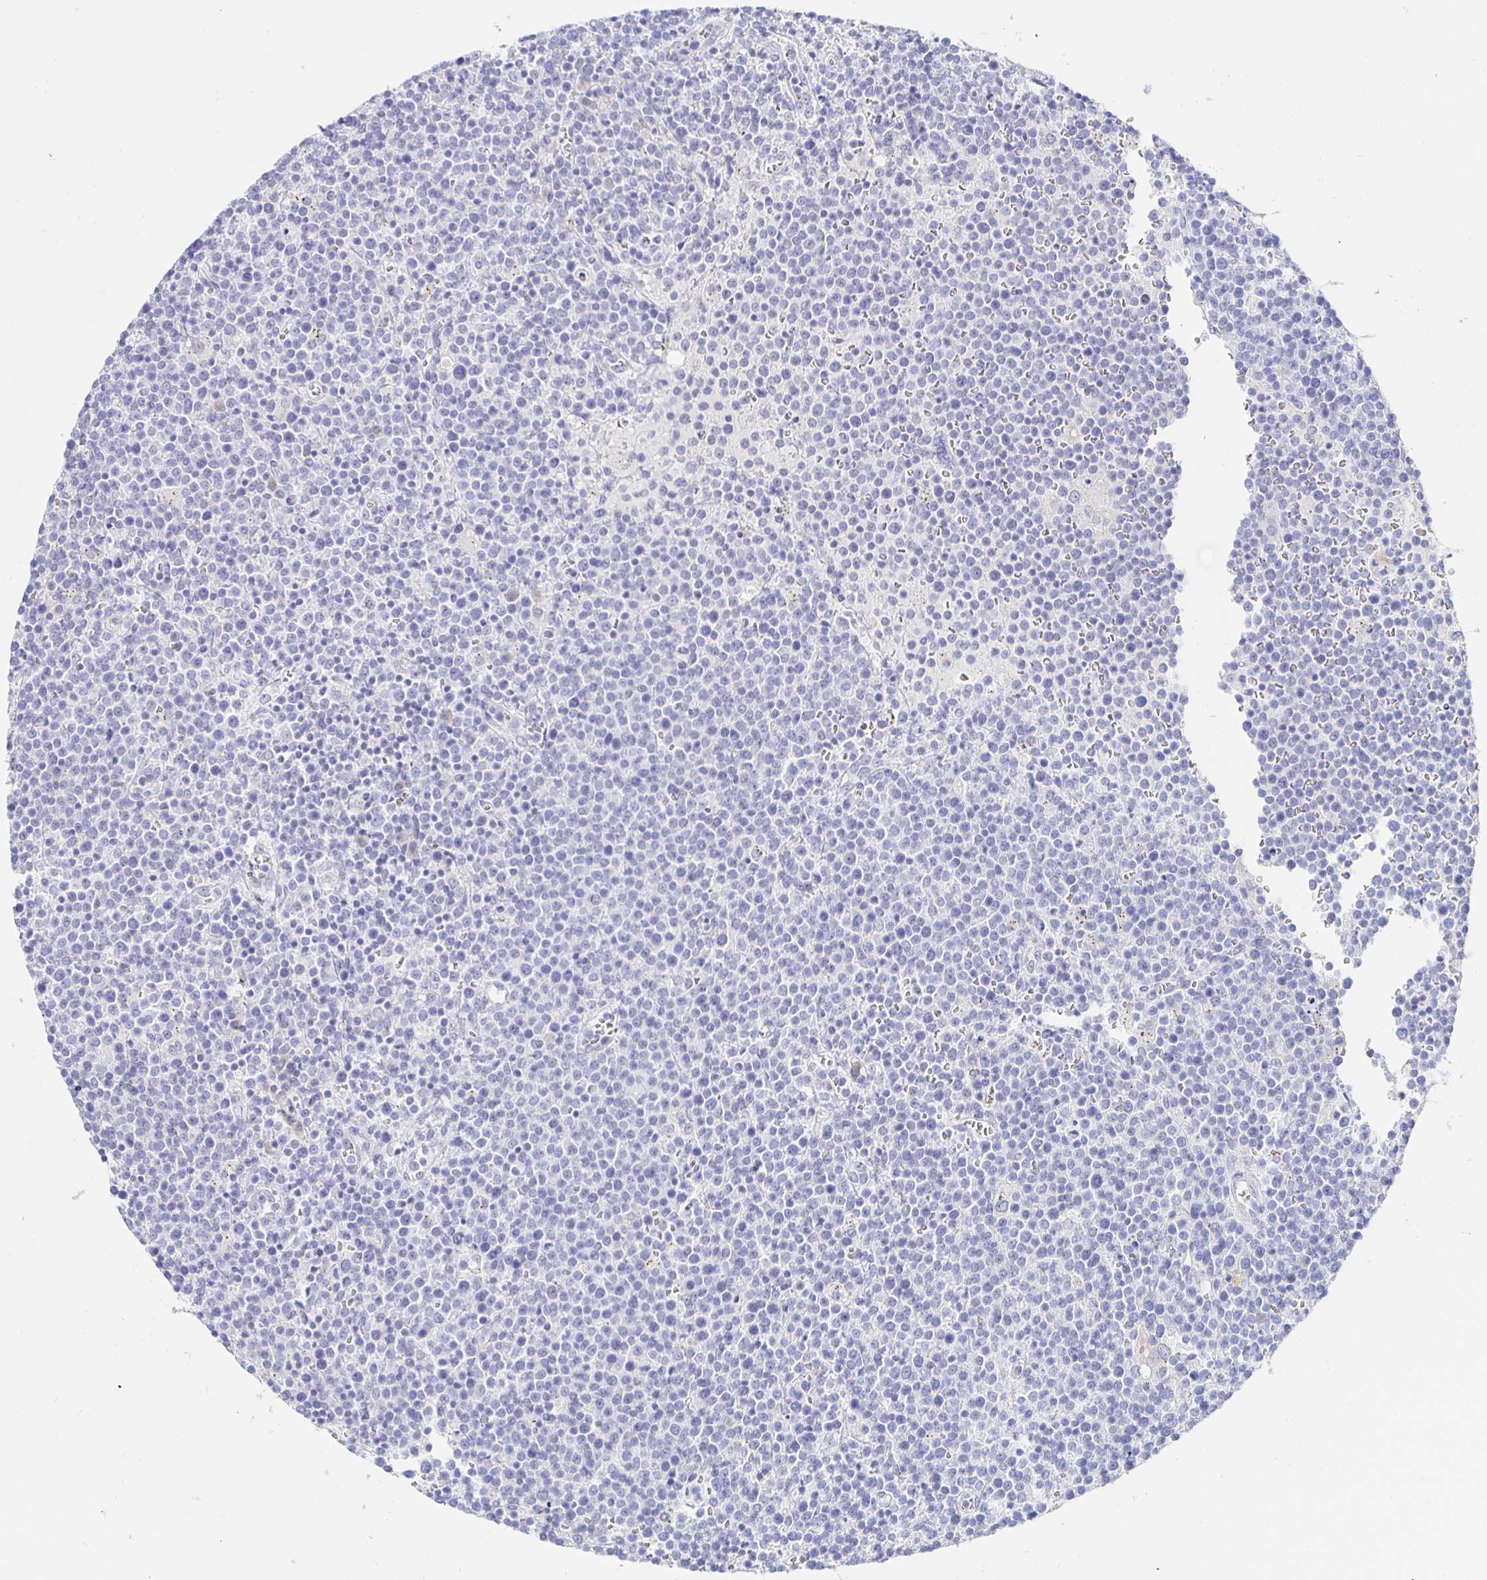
{"staining": {"intensity": "negative", "quantity": "none", "location": "none"}, "tissue": "lymphoma", "cell_type": "Tumor cells", "image_type": "cancer", "snomed": [{"axis": "morphology", "description": "Malignant lymphoma, non-Hodgkin's type, High grade"}, {"axis": "topography", "description": "Lymph node"}], "caption": "High-grade malignant lymphoma, non-Hodgkin's type was stained to show a protein in brown. There is no significant expression in tumor cells. The staining is performed using DAB brown chromogen with nuclei counter-stained in using hematoxylin.", "gene": "SIAH3", "patient": {"sex": "male", "age": 61}}